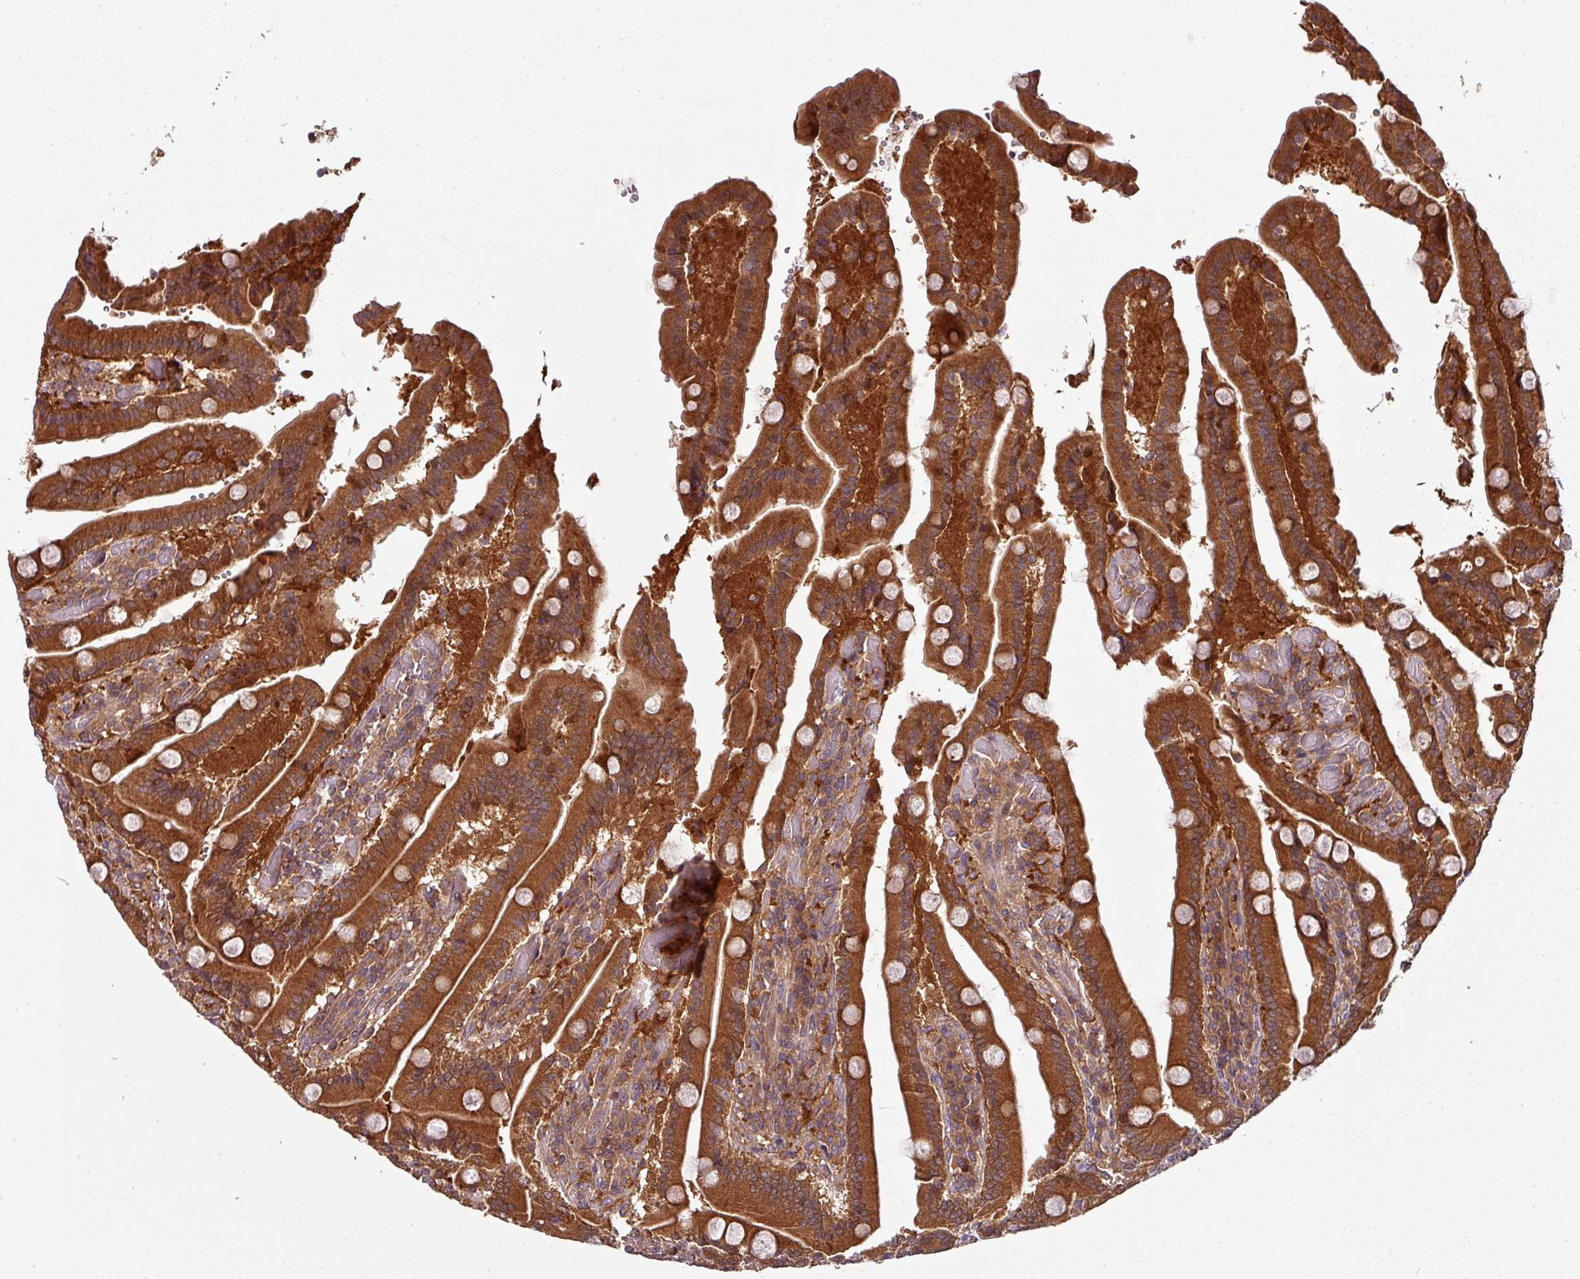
{"staining": {"intensity": "strong", "quantity": ">75%", "location": "cytoplasmic/membranous"}, "tissue": "duodenum", "cell_type": "Glandular cells", "image_type": "normal", "snomed": [{"axis": "morphology", "description": "Normal tissue, NOS"}, {"axis": "topography", "description": "Duodenum"}], "caption": "Brown immunohistochemical staining in unremarkable human duodenum exhibits strong cytoplasmic/membranous positivity in approximately >75% of glandular cells.", "gene": "GSKIP", "patient": {"sex": "female", "age": 62}}